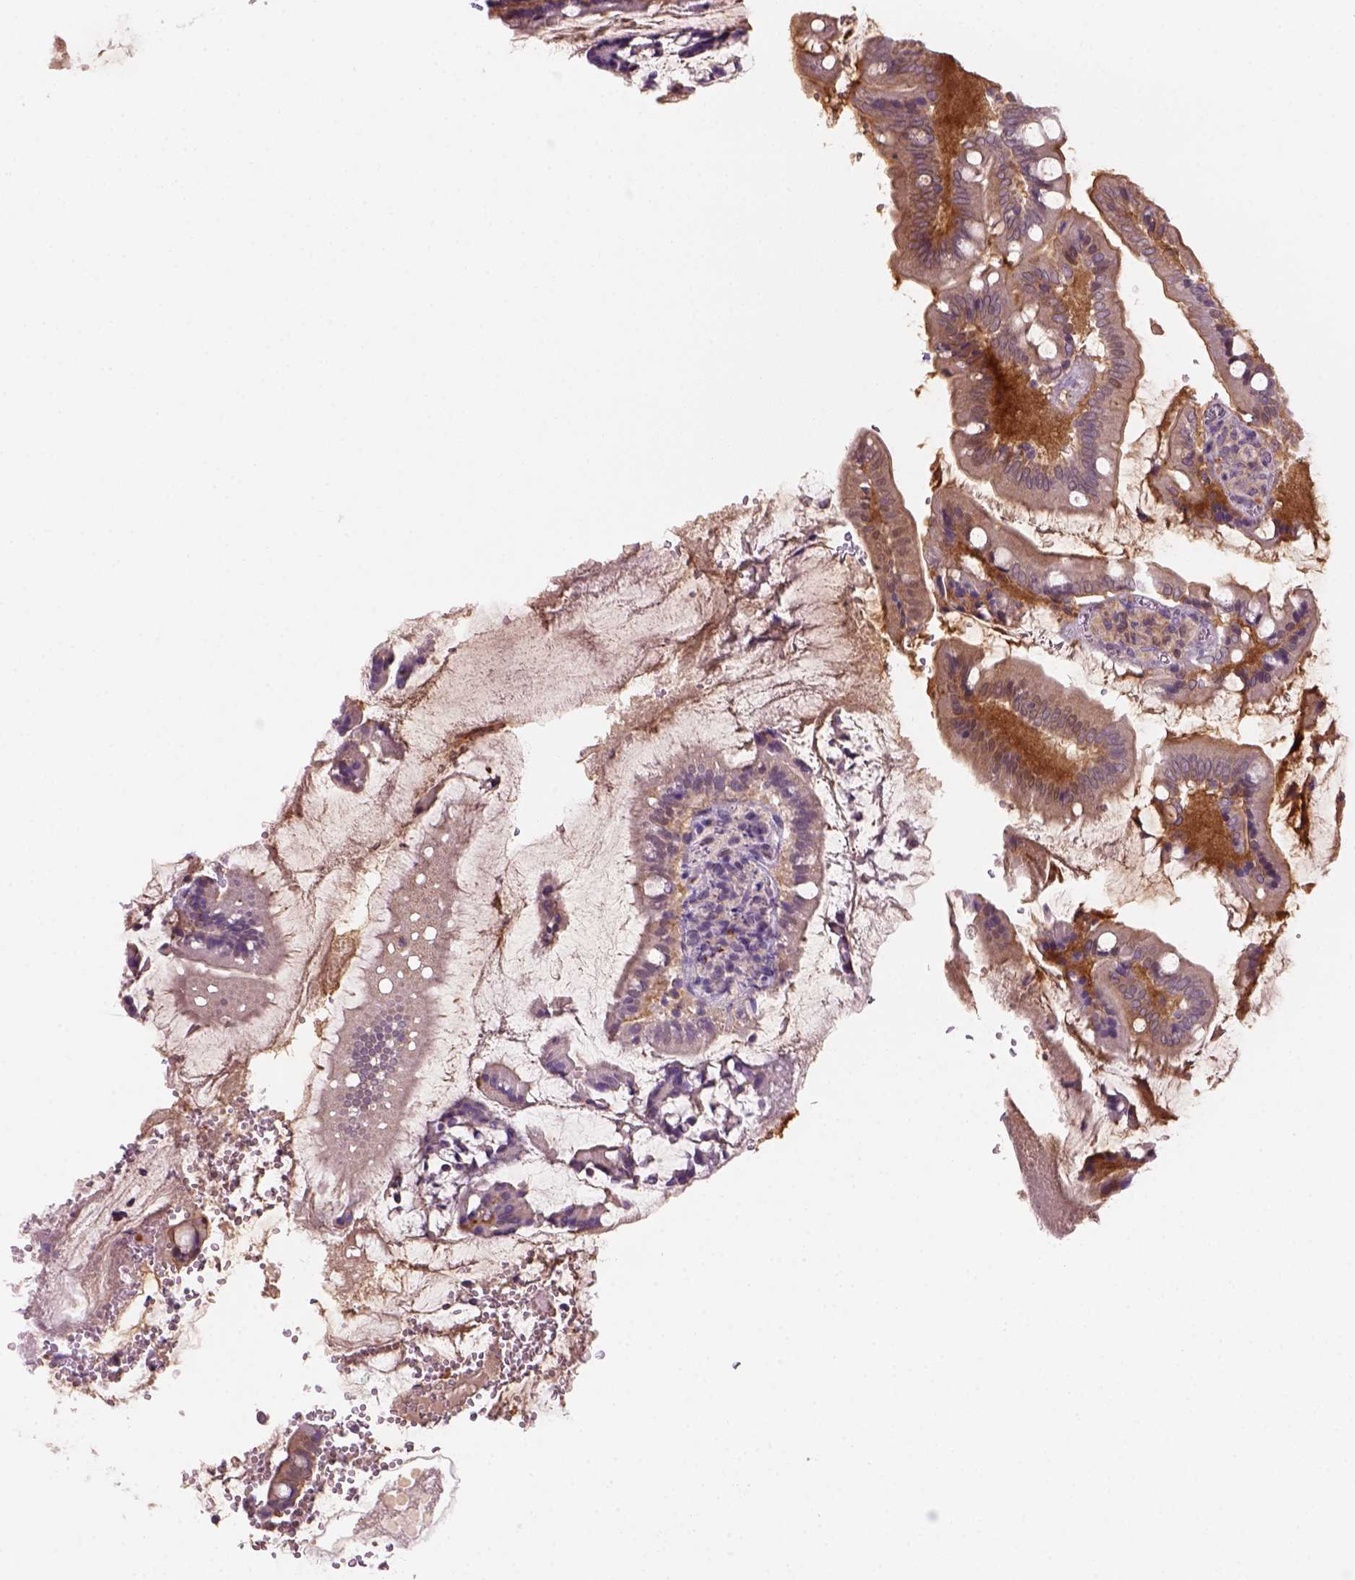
{"staining": {"intensity": "weak", "quantity": ">75%", "location": "cytoplasmic/membranous"}, "tissue": "small intestine", "cell_type": "Glandular cells", "image_type": "normal", "snomed": [{"axis": "morphology", "description": "Normal tissue, NOS"}, {"axis": "topography", "description": "Small intestine"}], "caption": "Immunohistochemical staining of normal small intestine exhibits low levels of weak cytoplasmic/membranous positivity in about >75% of glandular cells. (DAB IHC, brown staining for protein, blue staining for nuclei).", "gene": "GOT1", "patient": {"sex": "female", "age": 56}}